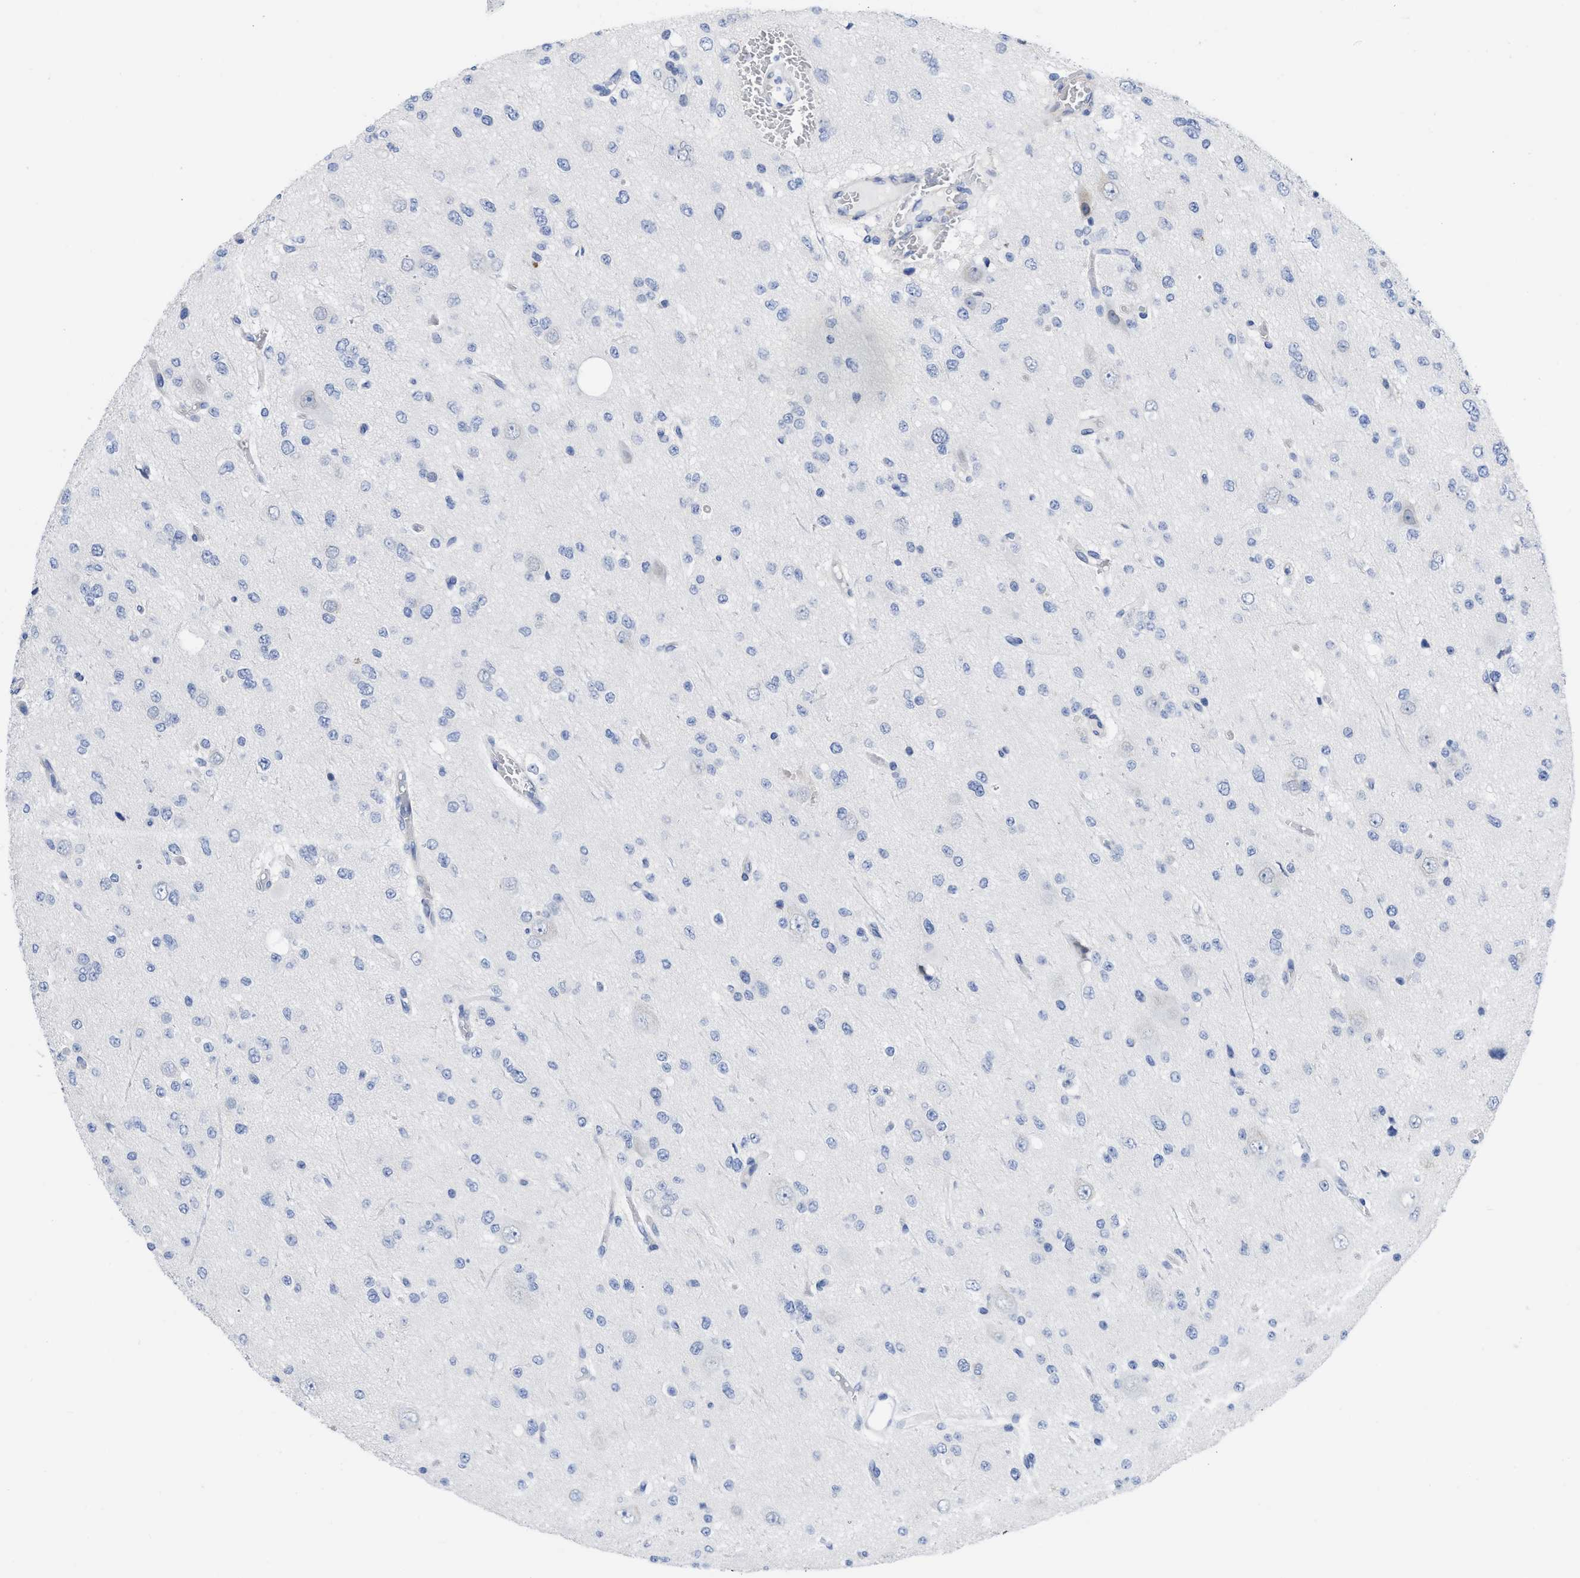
{"staining": {"intensity": "negative", "quantity": "none", "location": "none"}, "tissue": "glioma", "cell_type": "Tumor cells", "image_type": "cancer", "snomed": [{"axis": "morphology", "description": "Glioma, malignant, Low grade"}, {"axis": "topography", "description": "Brain"}], "caption": "Immunohistochemistry of malignant glioma (low-grade) shows no expression in tumor cells.", "gene": "ACKR1", "patient": {"sex": "male", "age": 38}}